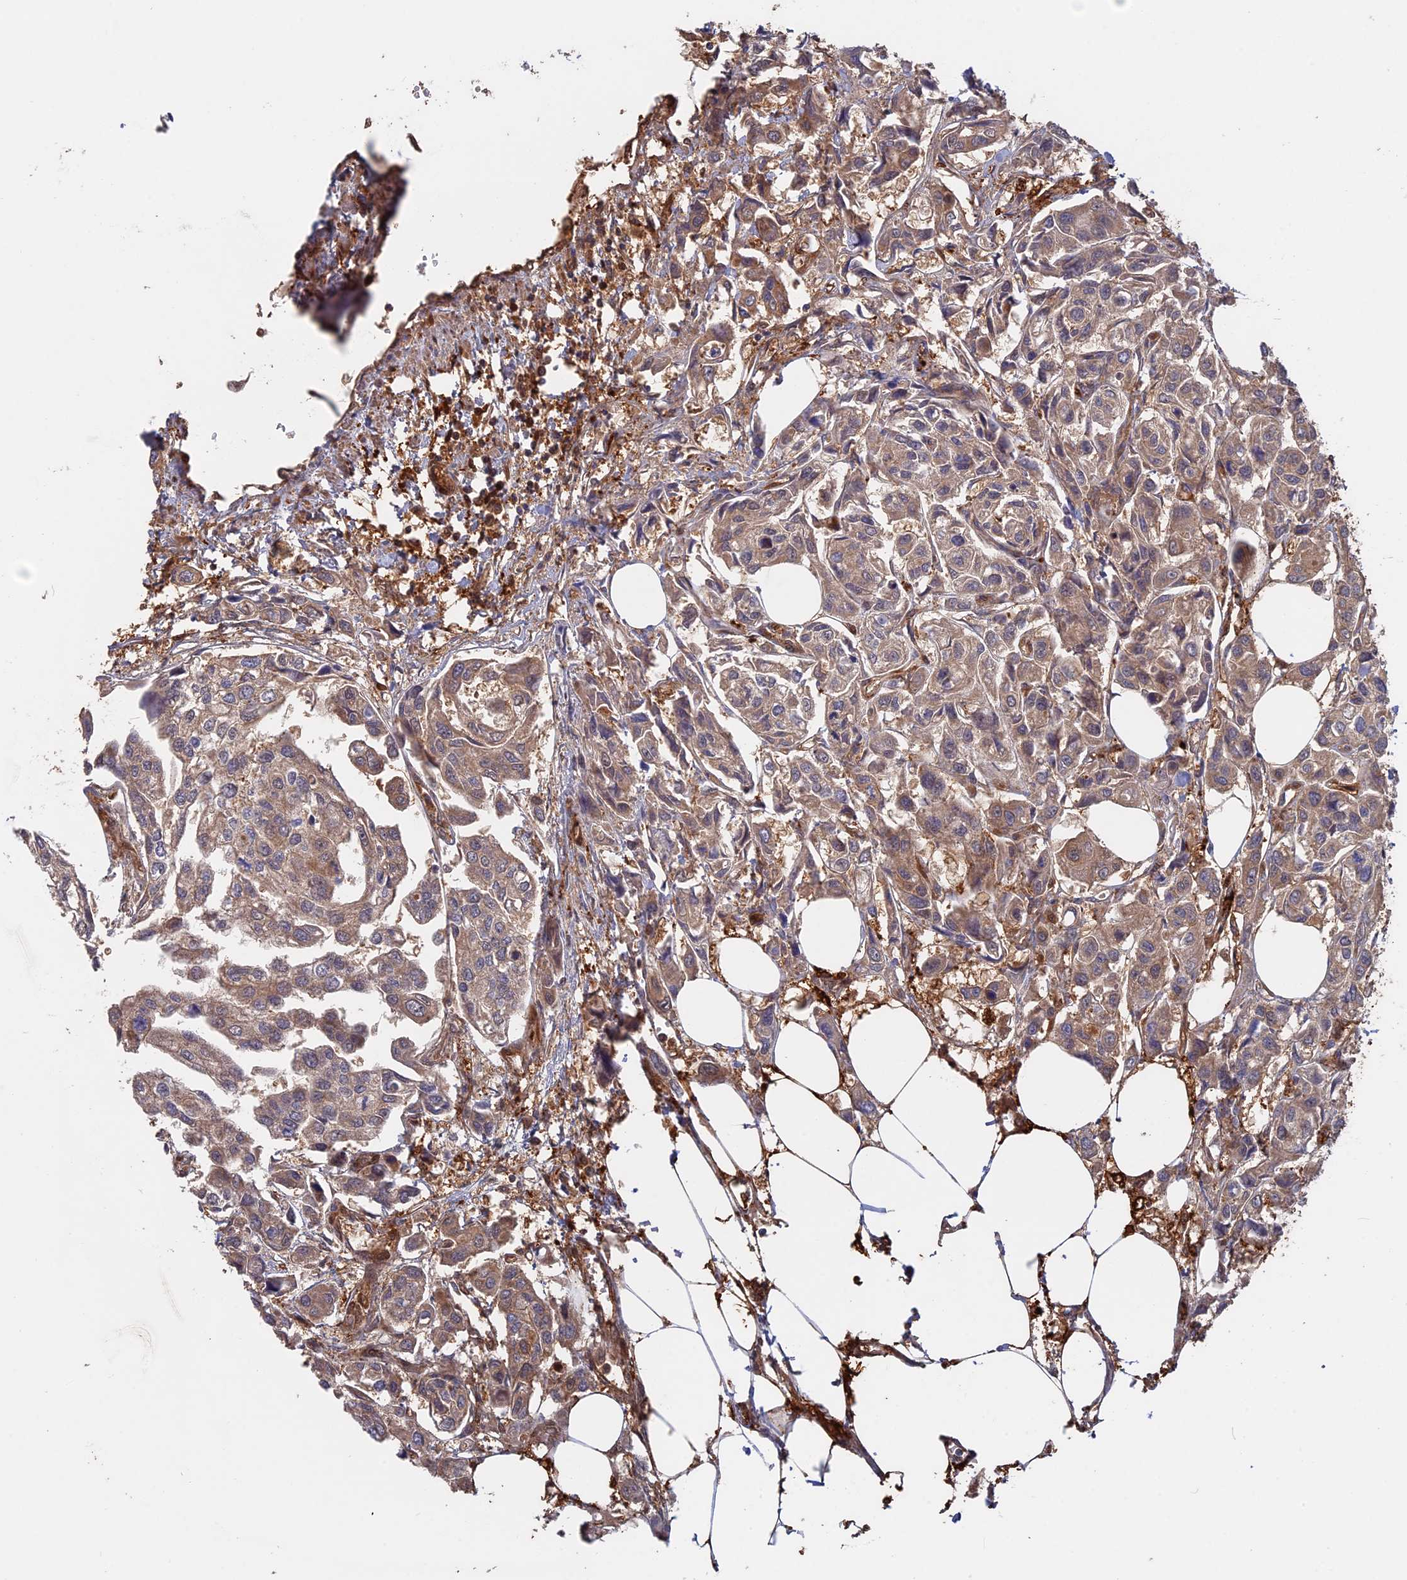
{"staining": {"intensity": "moderate", "quantity": "<25%", "location": "cytoplasmic/membranous"}, "tissue": "urothelial cancer", "cell_type": "Tumor cells", "image_type": "cancer", "snomed": [{"axis": "morphology", "description": "Urothelial carcinoma, High grade"}, {"axis": "topography", "description": "Urinary bladder"}], "caption": "The image exhibits immunohistochemical staining of high-grade urothelial carcinoma. There is moderate cytoplasmic/membranous expression is seen in approximately <25% of tumor cells. (Stains: DAB in brown, nuclei in blue, Microscopy: brightfield microscopy at high magnification).", "gene": "BLVRA", "patient": {"sex": "male", "age": 67}}